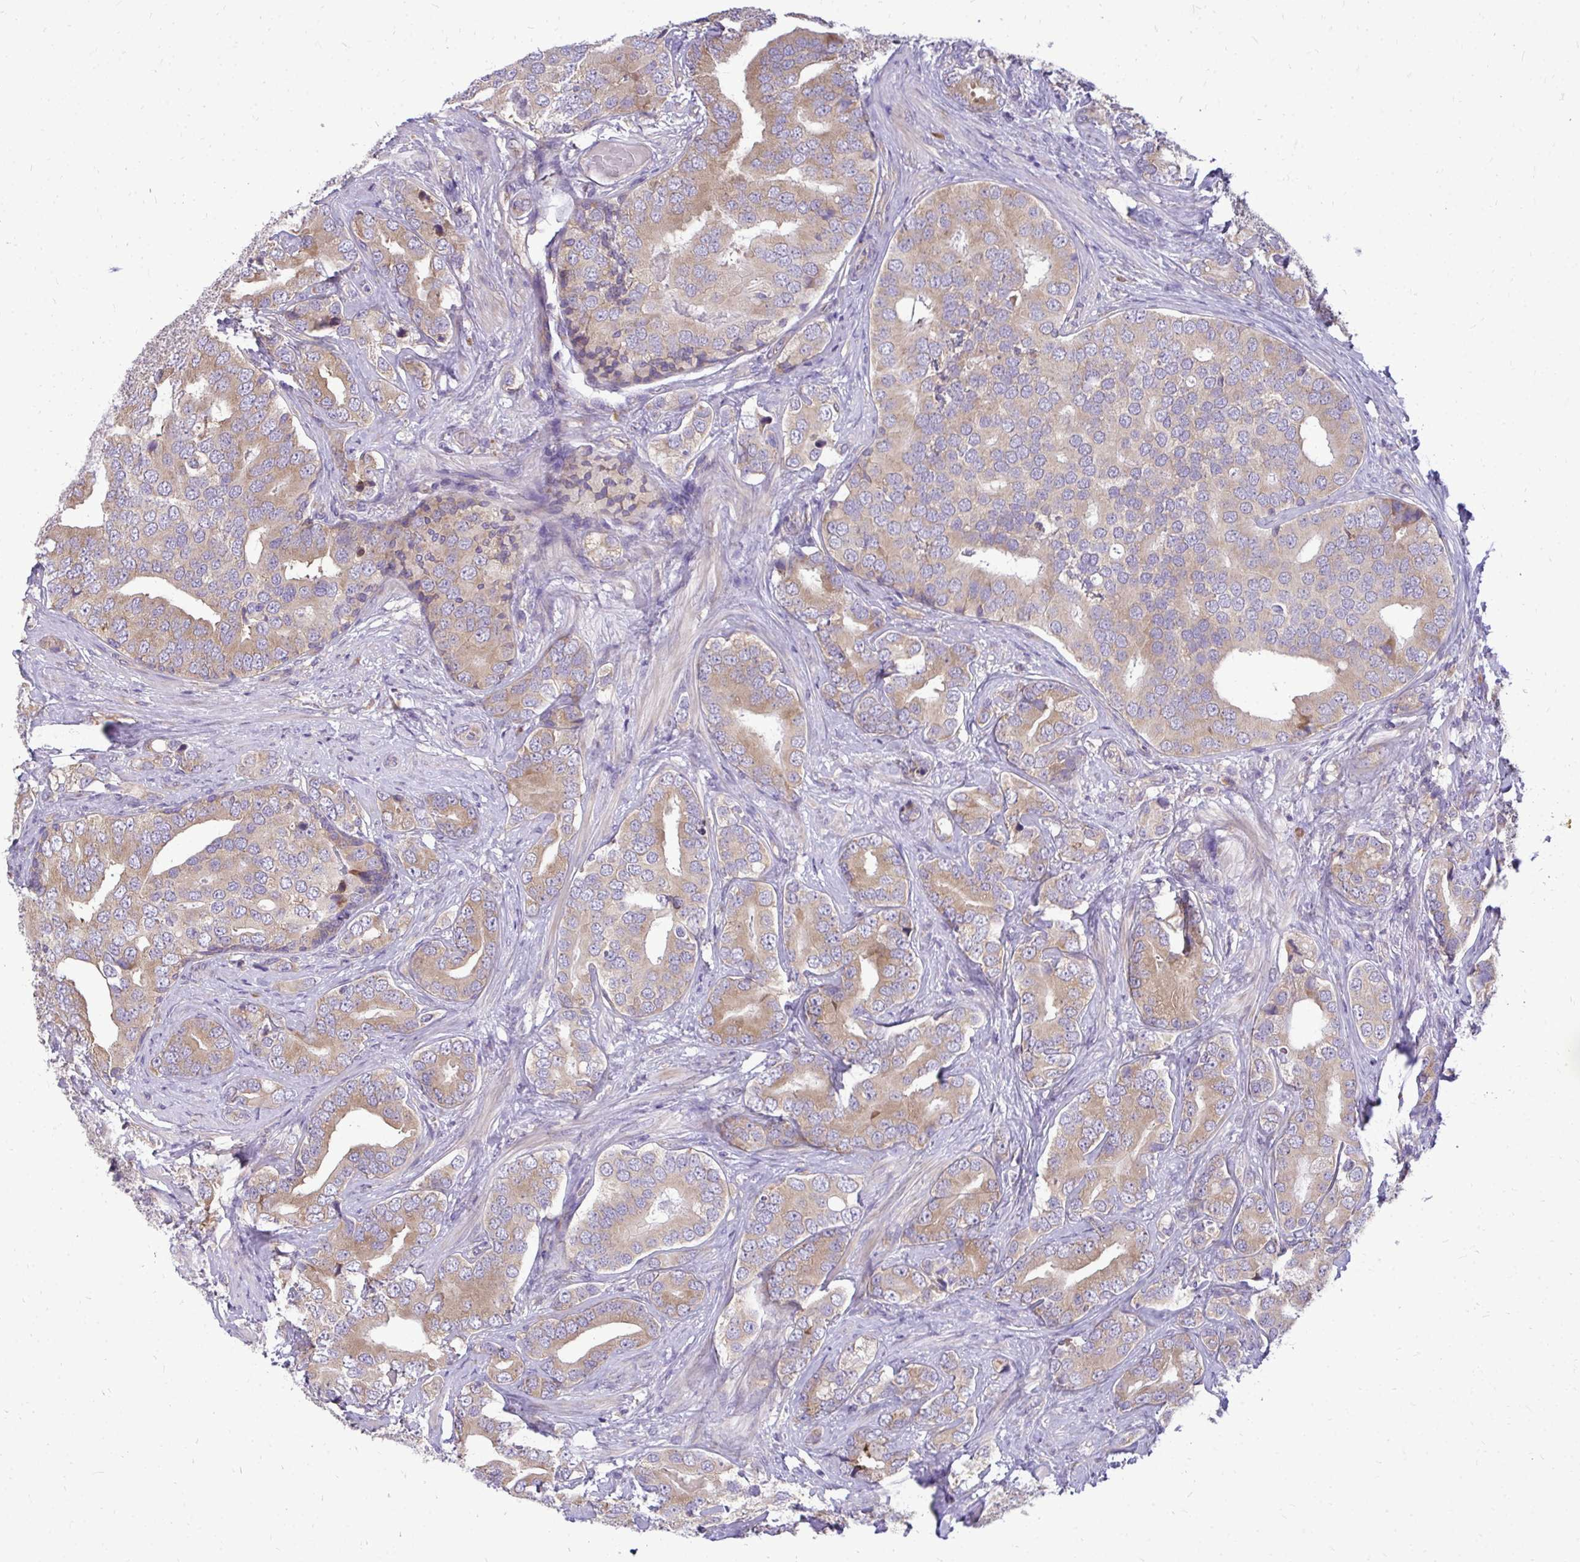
{"staining": {"intensity": "moderate", "quantity": ">75%", "location": "cytoplasmic/membranous"}, "tissue": "prostate cancer", "cell_type": "Tumor cells", "image_type": "cancer", "snomed": [{"axis": "morphology", "description": "Adenocarcinoma, High grade"}, {"axis": "topography", "description": "Prostate"}], "caption": "Immunohistochemistry (IHC) (DAB) staining of human adenocarcinoma (high-grade) (prostate) reveals moderate cytoplasmic/membranous protein positivity in about >75% of tumor cells.", "gene": "RPLP2", "patient": {"sex": "male", "age": 62}}